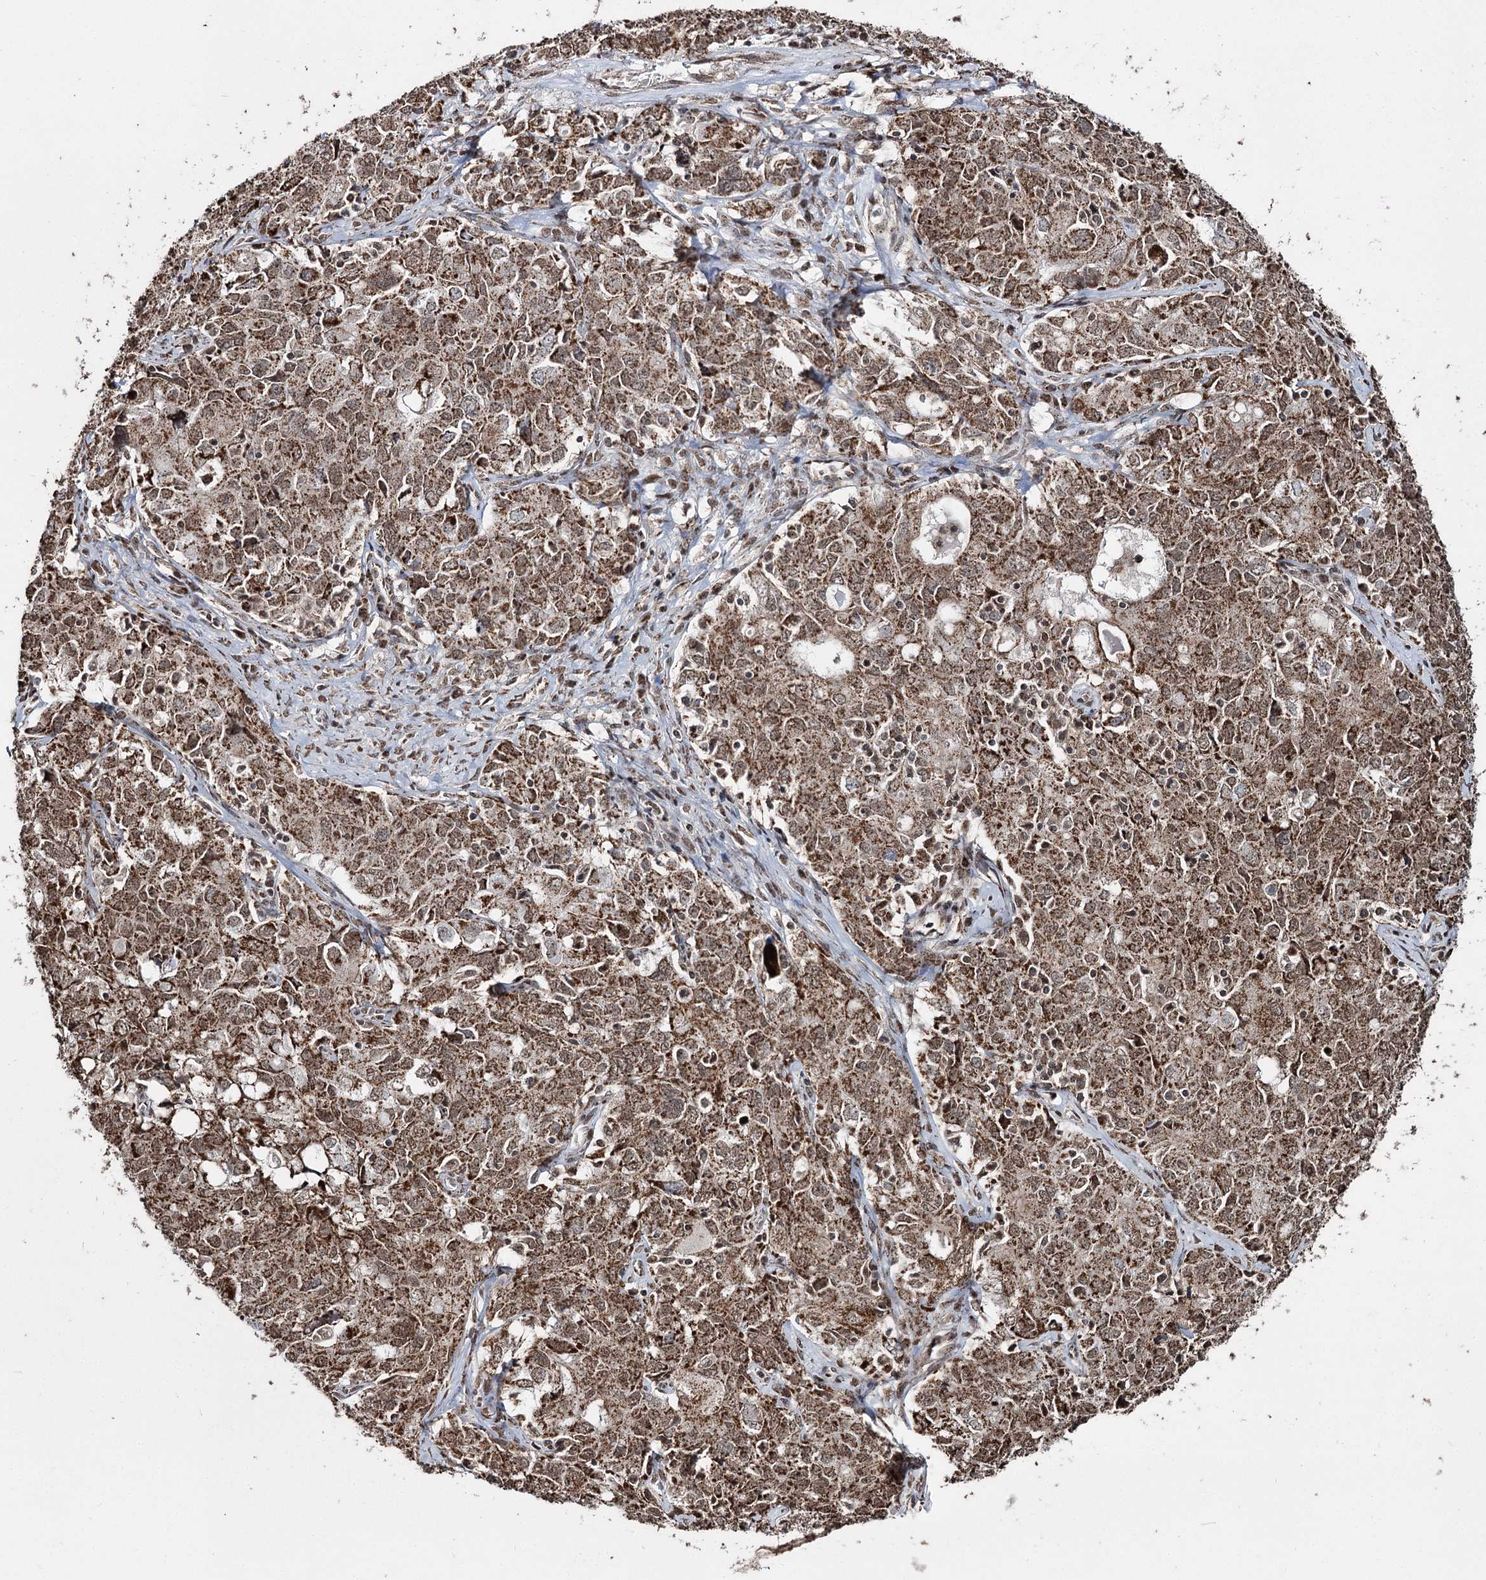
{"staining": {"intensity": "moderate", "quantity": ">75%", "location": "cytoplasmic/membranous,nuclear"}, "tissue": "ovarian cancer", "cell_type": "Tumor cells", "image_type": "cancer", "snomed": [{"axis": "morphology", "description": "Carcinoma, endometroid"}, {"axis": "topography", "description": "Ovary"}], "caption": "Protein expression analysis of human ovarian cancer reveals moderate cytoplasmic/membranous and nuclear expression in approximately >75% of tumor cells. (brown staining indicates protein expression, while blue staining denotes nuclei).", "gene": "PDHX", "patient": {"sex": "female", "age": 62}}